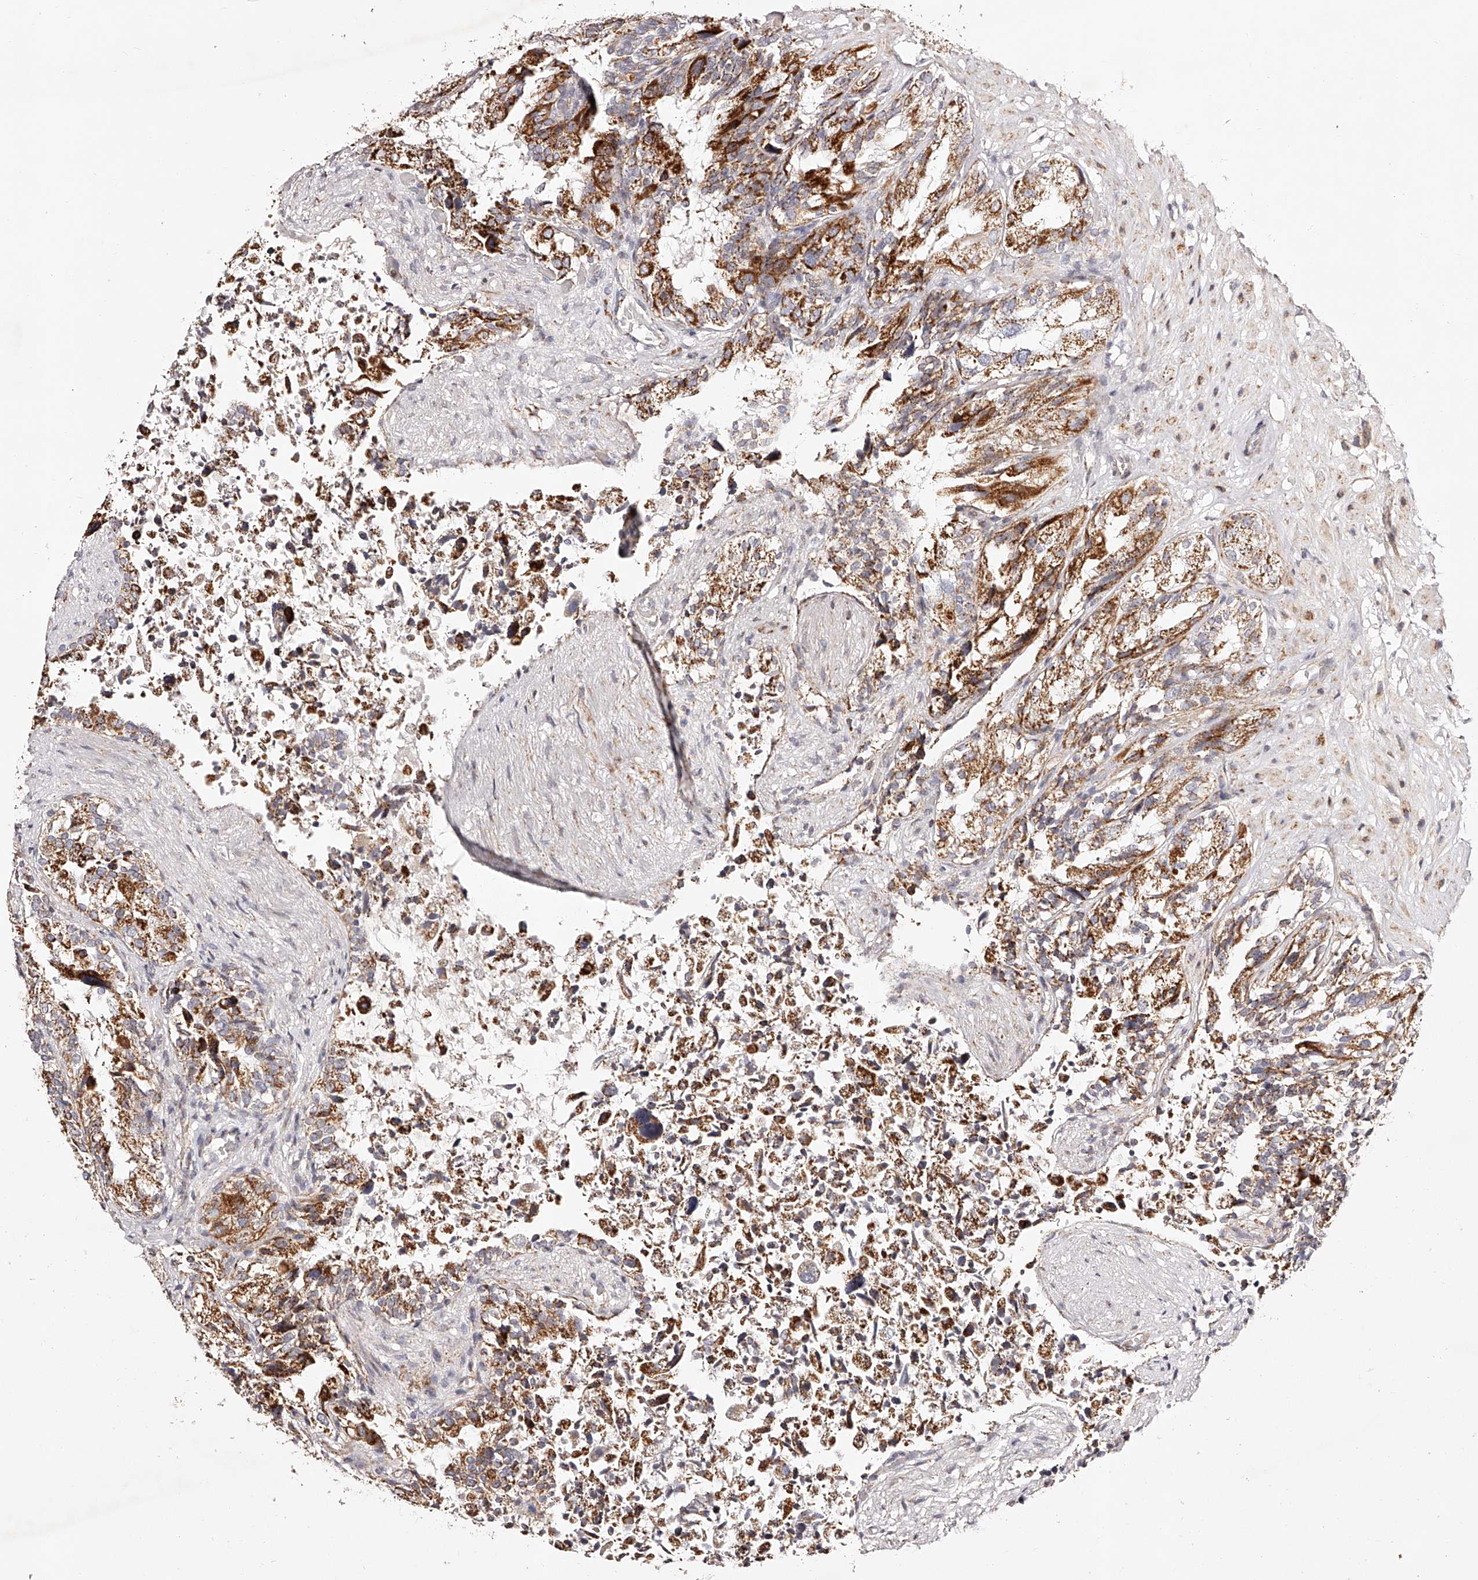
{"staining": {"intensity": "moderate", "quantity": "25%-75%", "location": "cytoplasmic/membranous"}, "tissue": "seminal vesicle", "cell_type": "Glandular cells", "image_type": "normal", "snomed": [{"axis": "morphology", "description": "Normal tissue, NOS"}, {"axis": "topography", "description": "Seminal veicle"}, {"axis": "topography", "description": "Peripheral nerve tissue"}], "caption": "Benign seminal vesicle was stained to show a protein in brown. There is medium levels of moderate cytoplasmic/membranous expression in approximately 25%-75% of glandular cells. The protein is stained brown, and the nuclei are stained in blue (DAB (3,3'-diaminobenzidine) IHC with brightfield microscopy, high magnification).", "gene": "NDUFV3", "patient": {"sex": "male", "age": 63}}